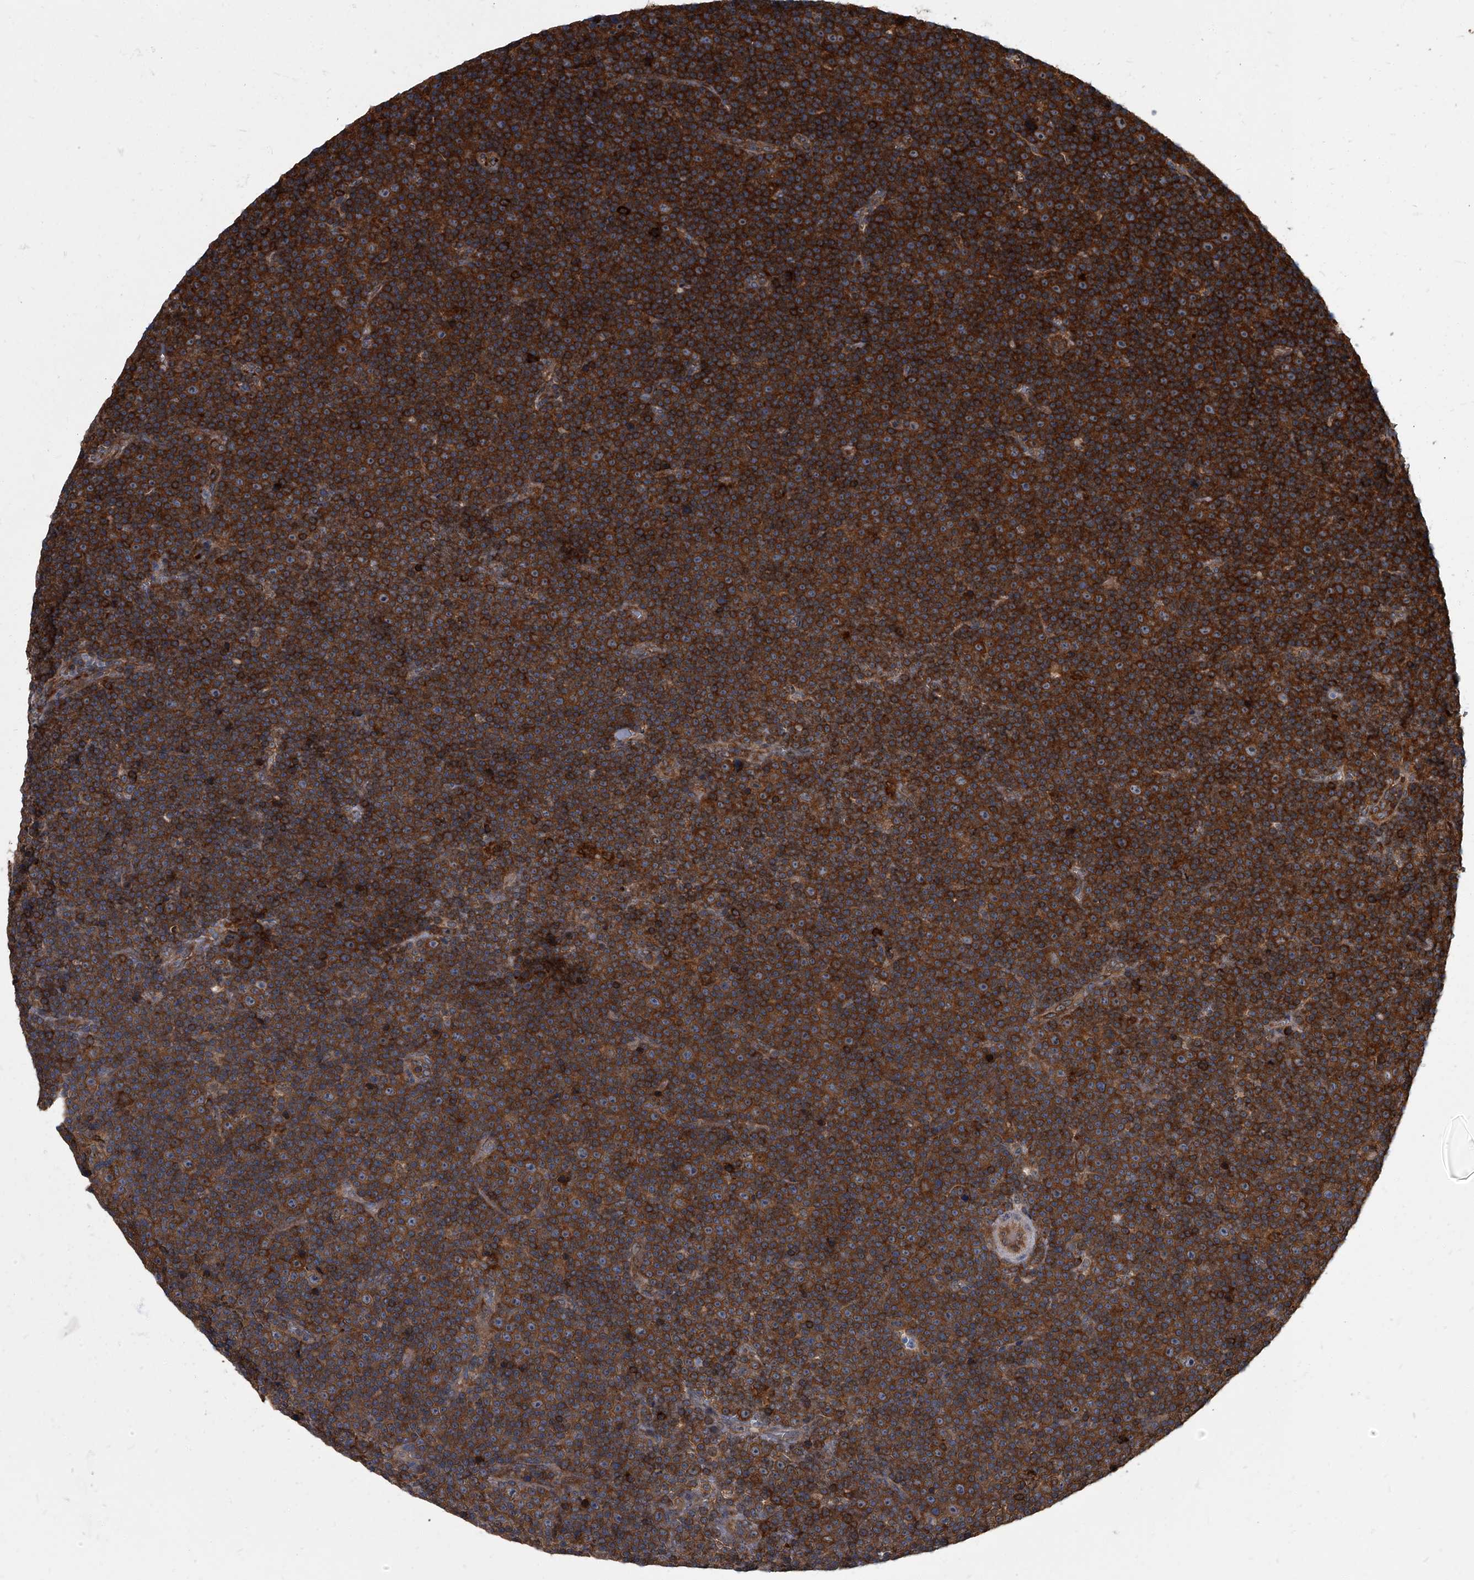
{"staining": {"intensity": "strong", "quantity": ">75%", "location": "cytoplasmic/membranous"}, "tissue": "lymphoma", "cell_type": "Tumor cells", "image_type": "cancer", "snomed": [{"axis": "morphology", "description": "Malignant lymphoma, non-Hodgkin's type, Low grade"}, {"axis": "topography", "description": "Lymph node"}], "caption": "Immunohistochemical staining of lymphoma demonstrates strong cytoplasmic/membranous protein expression in approximately >75% of tumor cells. The staining was performed using DAB (3,3'-diaminobenzidine), with brown indicating positive protein expression. Nuclei are stained blue with hematoxylin.", "gene": "CDV3", "patient": {"sex": "female", "age": 67}}